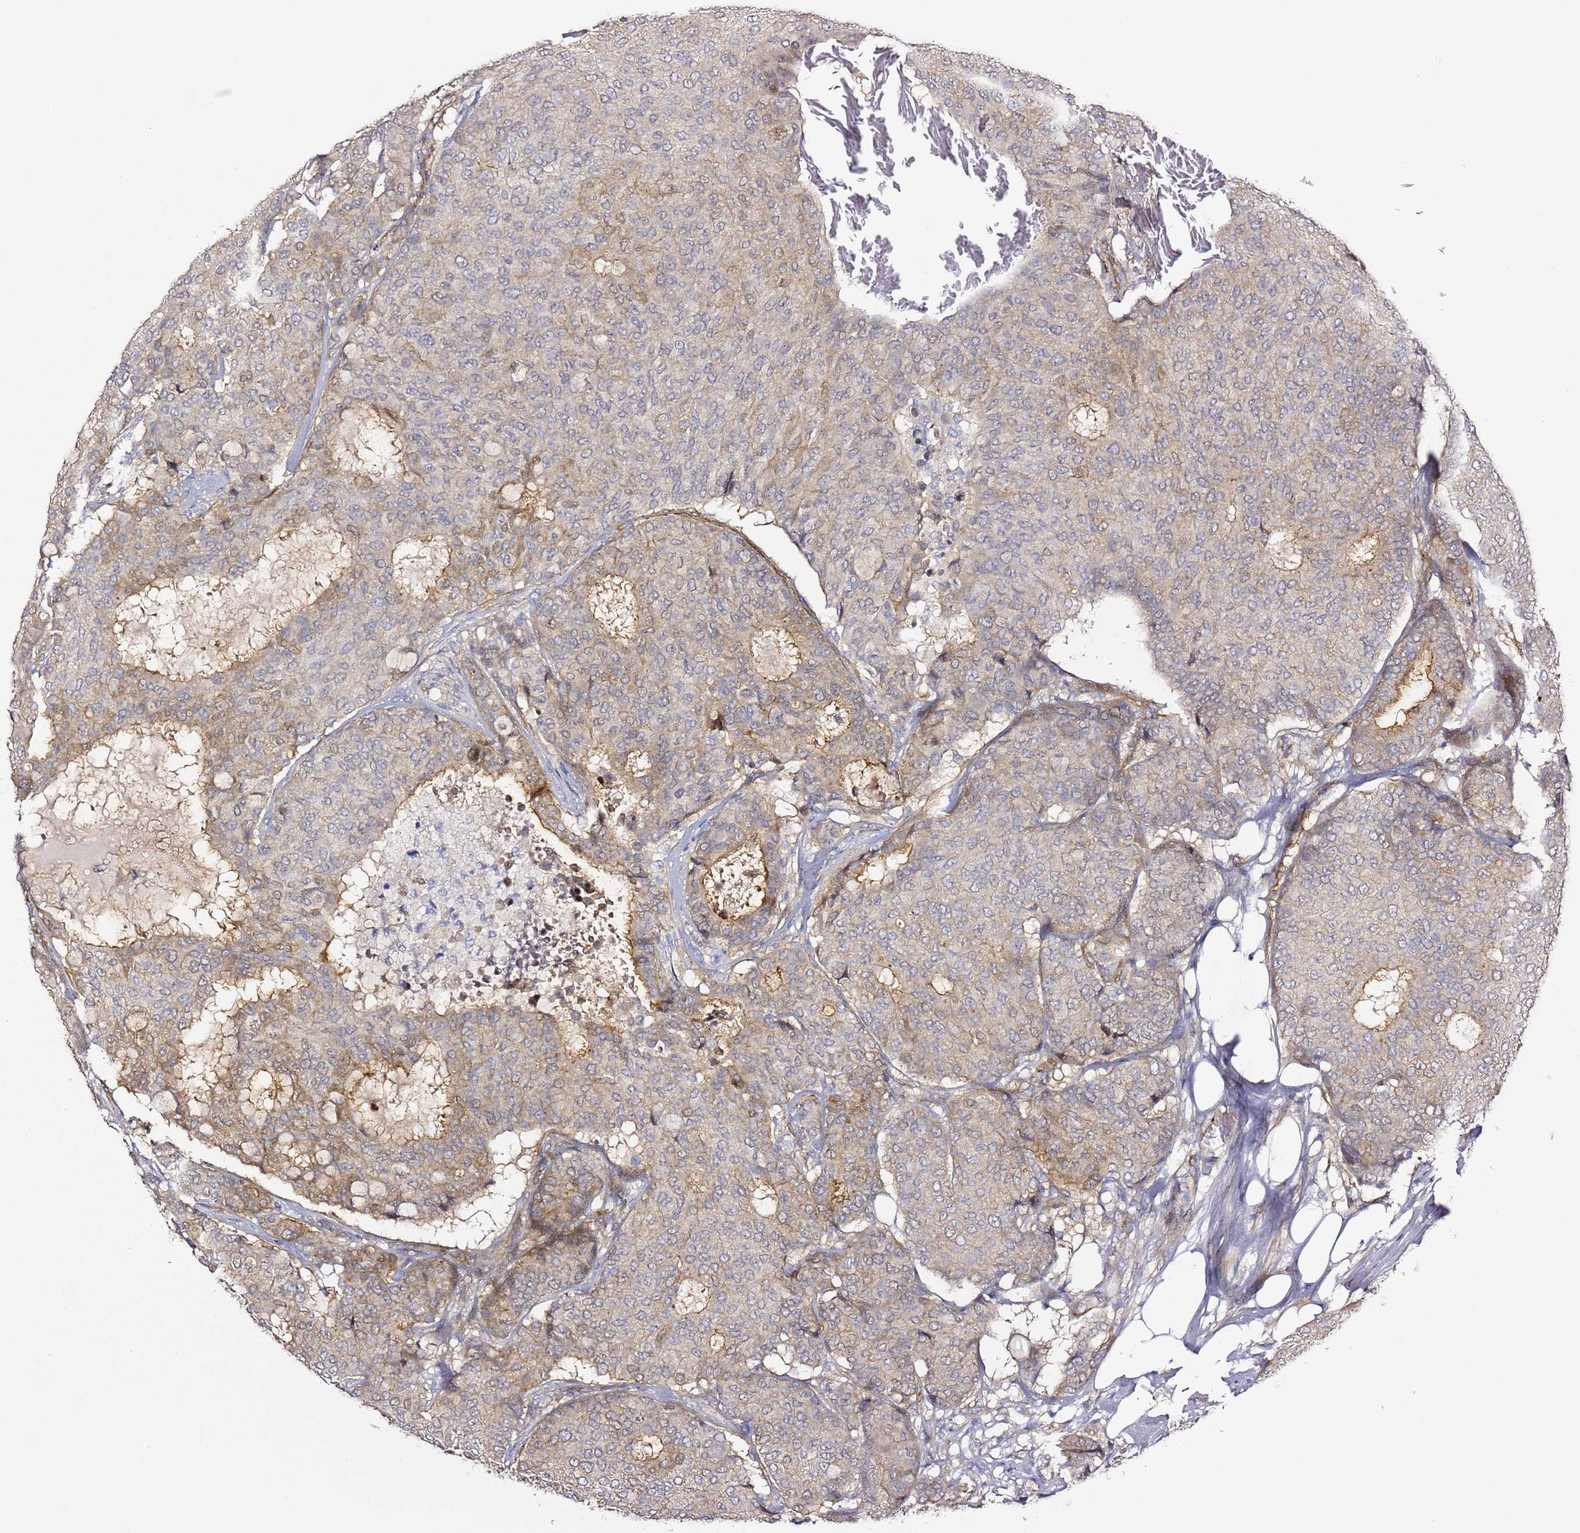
{"staining": {"intensity": "weak", "quantity": "25%-75%", "location": "cytoplasmic/membranous"}, "tissue": "breast cancer", "cell_type": "Tumor cells", "image_type": "cancer", "snomed": [{"axis": "morphology", "description": "Duct carcinoma"}, {"axis": "topography", "description": "Breast"}], "caption": "Tumor cells show low levels of weak cytoplasmic/membranous positivity in approximately 25%-75% of cells in breast cancer.", "gene": "EPS8L1", "patient": {"sex": "female", "age": 75}}